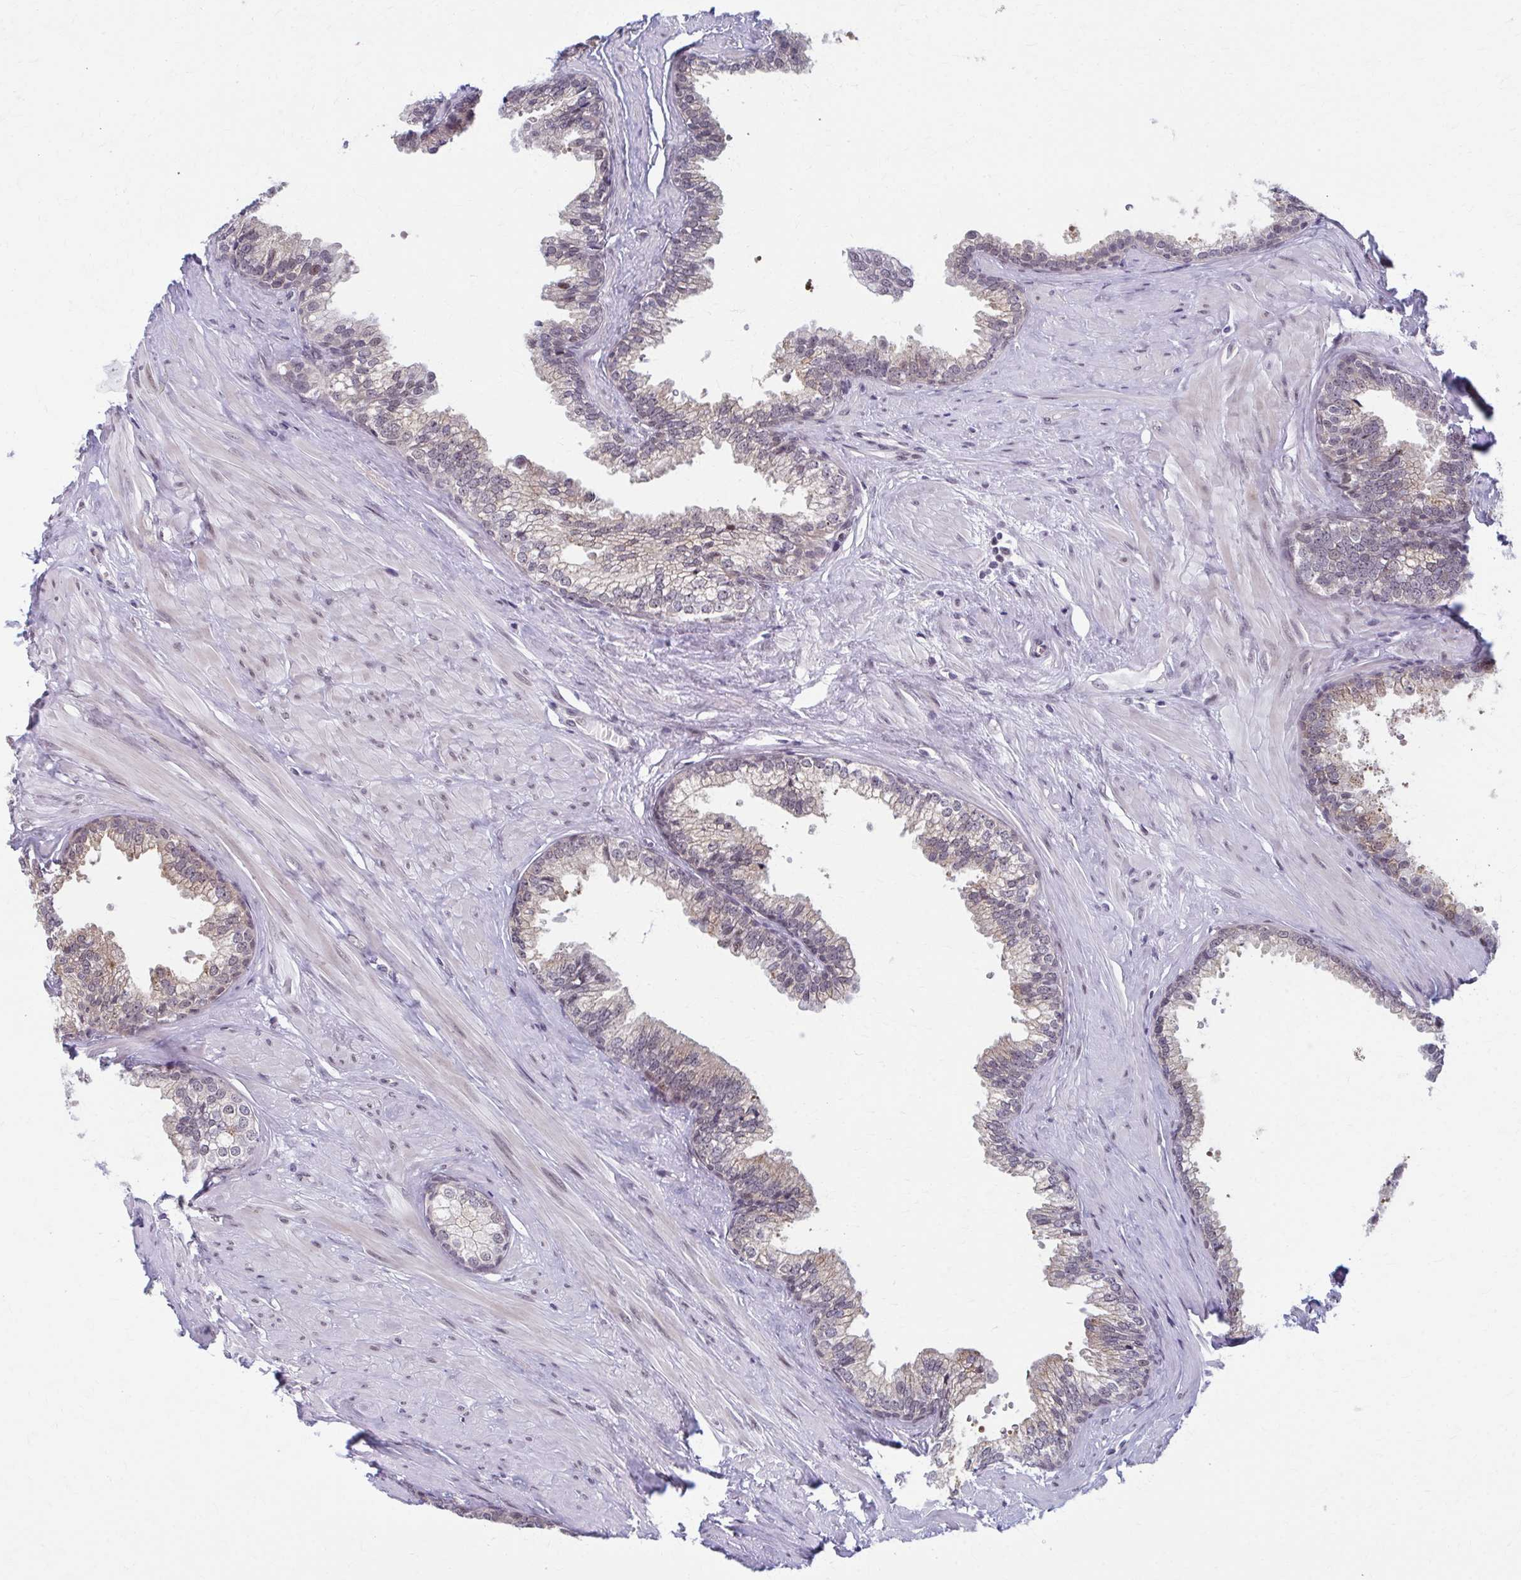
{"staining": {"intensity": "moderate", "quantity": "25%-75%", "location": "cytoplasmic/membranous,nuclear"}, "tissue": "prostate", "cell_type": "Glandular cells", "image_type": "normal", "snomed": [{"axis": "morphology", "description": "Normal tissue, NOS"}, {"axis": "topography", "description": "Prostate"}, {"axis": "topography", "description": "Peripheral nerve tissue"}], "caption": "Immunohistochemical staining of benign prostate reveals moderate cytoplasmic/membranous,nuclear protein expression in approximately 25%-75% of glandular cells. (IHC, brightfield microscopy, high magnification).", "gene": "SETBP1", "patient": {"sex": "male", "age": 55}}